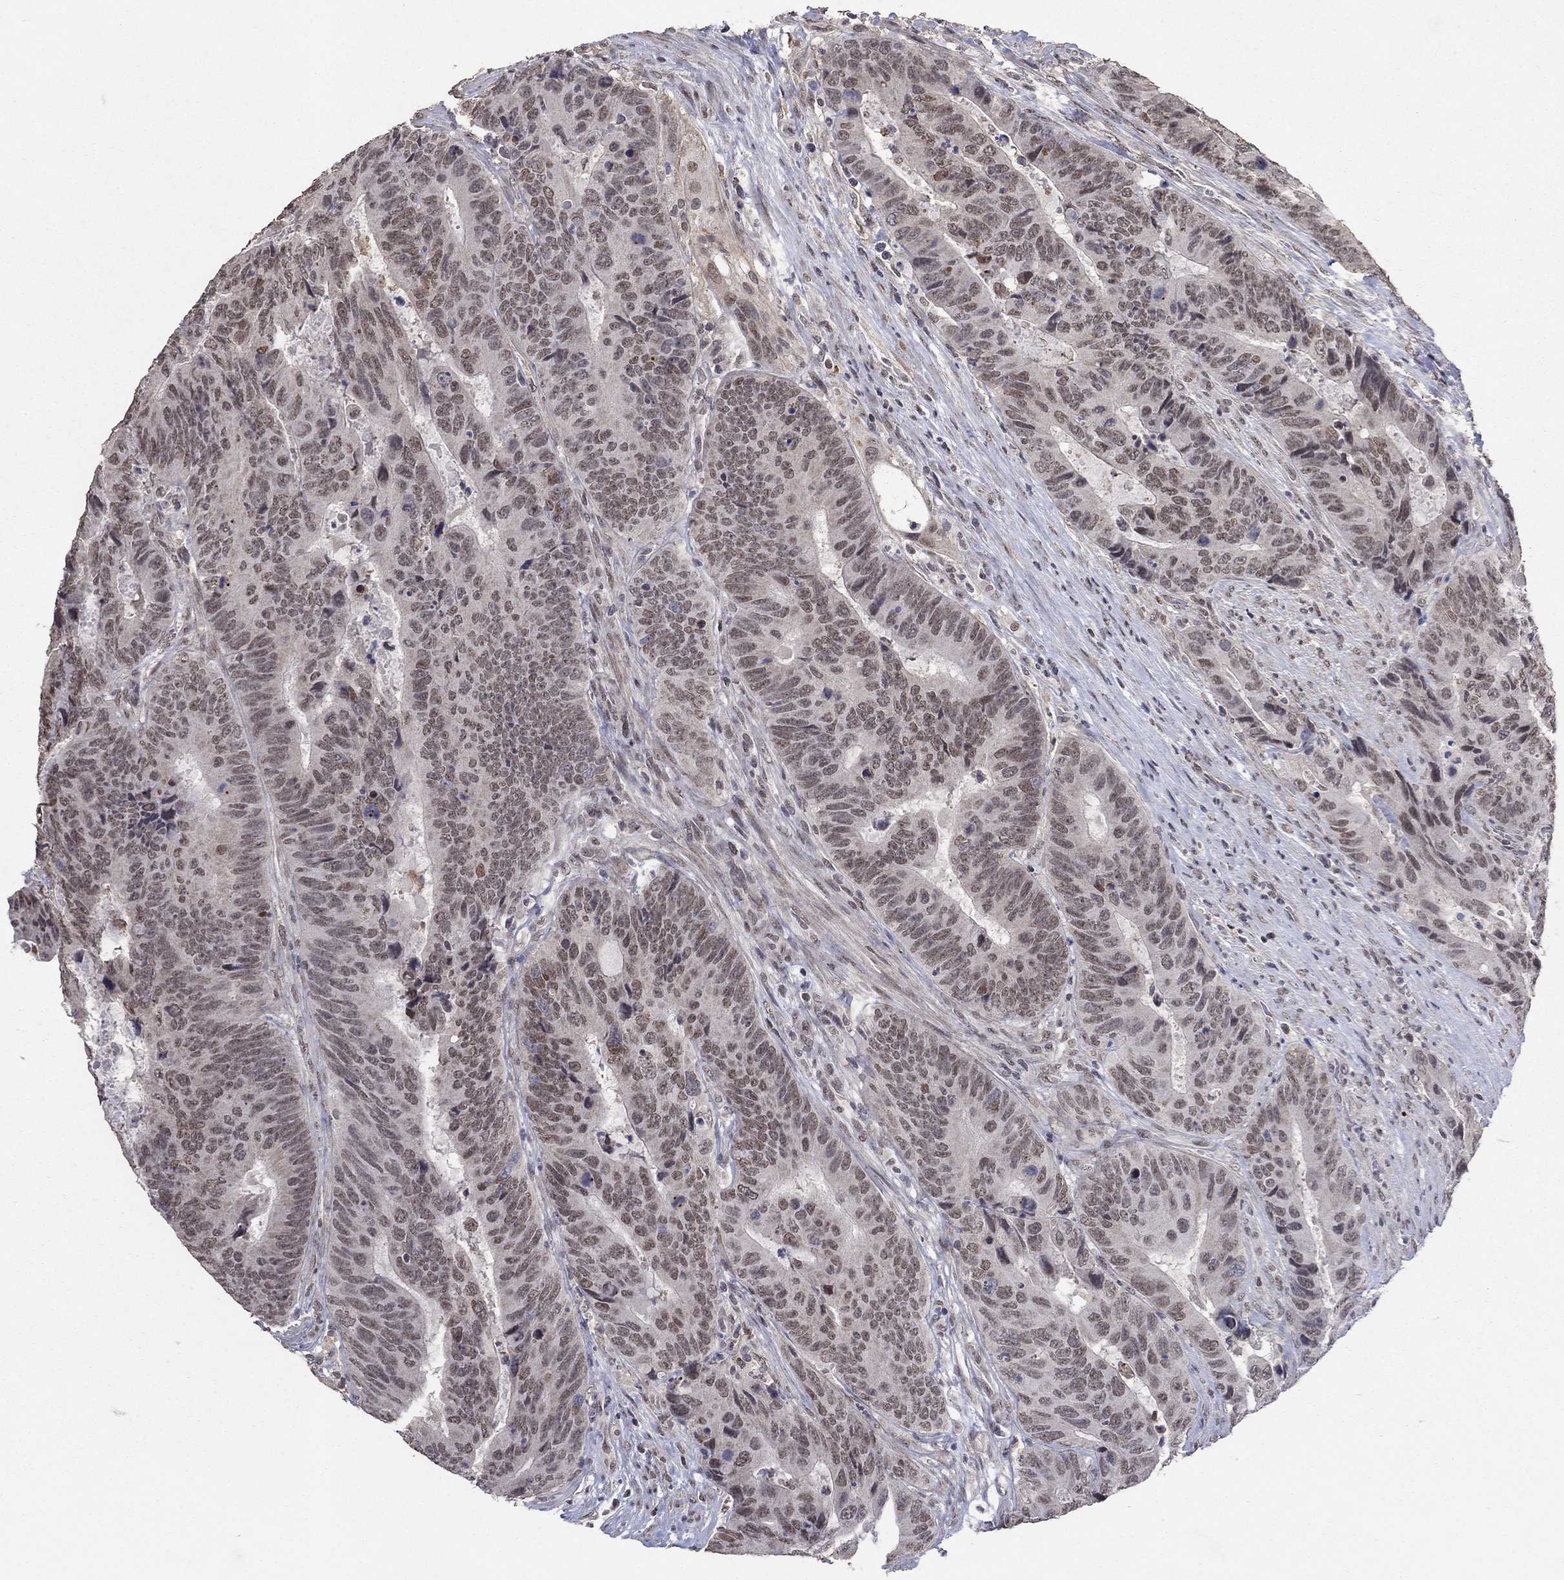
{"staining": {"intensity": "weak", "quantity": "<25%", "location": "nuclear"}, "tissue": "colorectal cancer", "cell_type": "Tumor cells", "image_type": "cancer", "snomed": [{"axis": "morphology", "description": "Adenocarcinoma, NOS"}, {"axis": "topography", "description": "Colon"}], "caption": "DAB (3,3'-diaminobenzidine) immunohistochemical staining of human adenocarcinoma (colorectal) reveals no significant staining in tumor cells.", "gene": "GRIA3", "patient": {"sex": "female", "age": 56}}